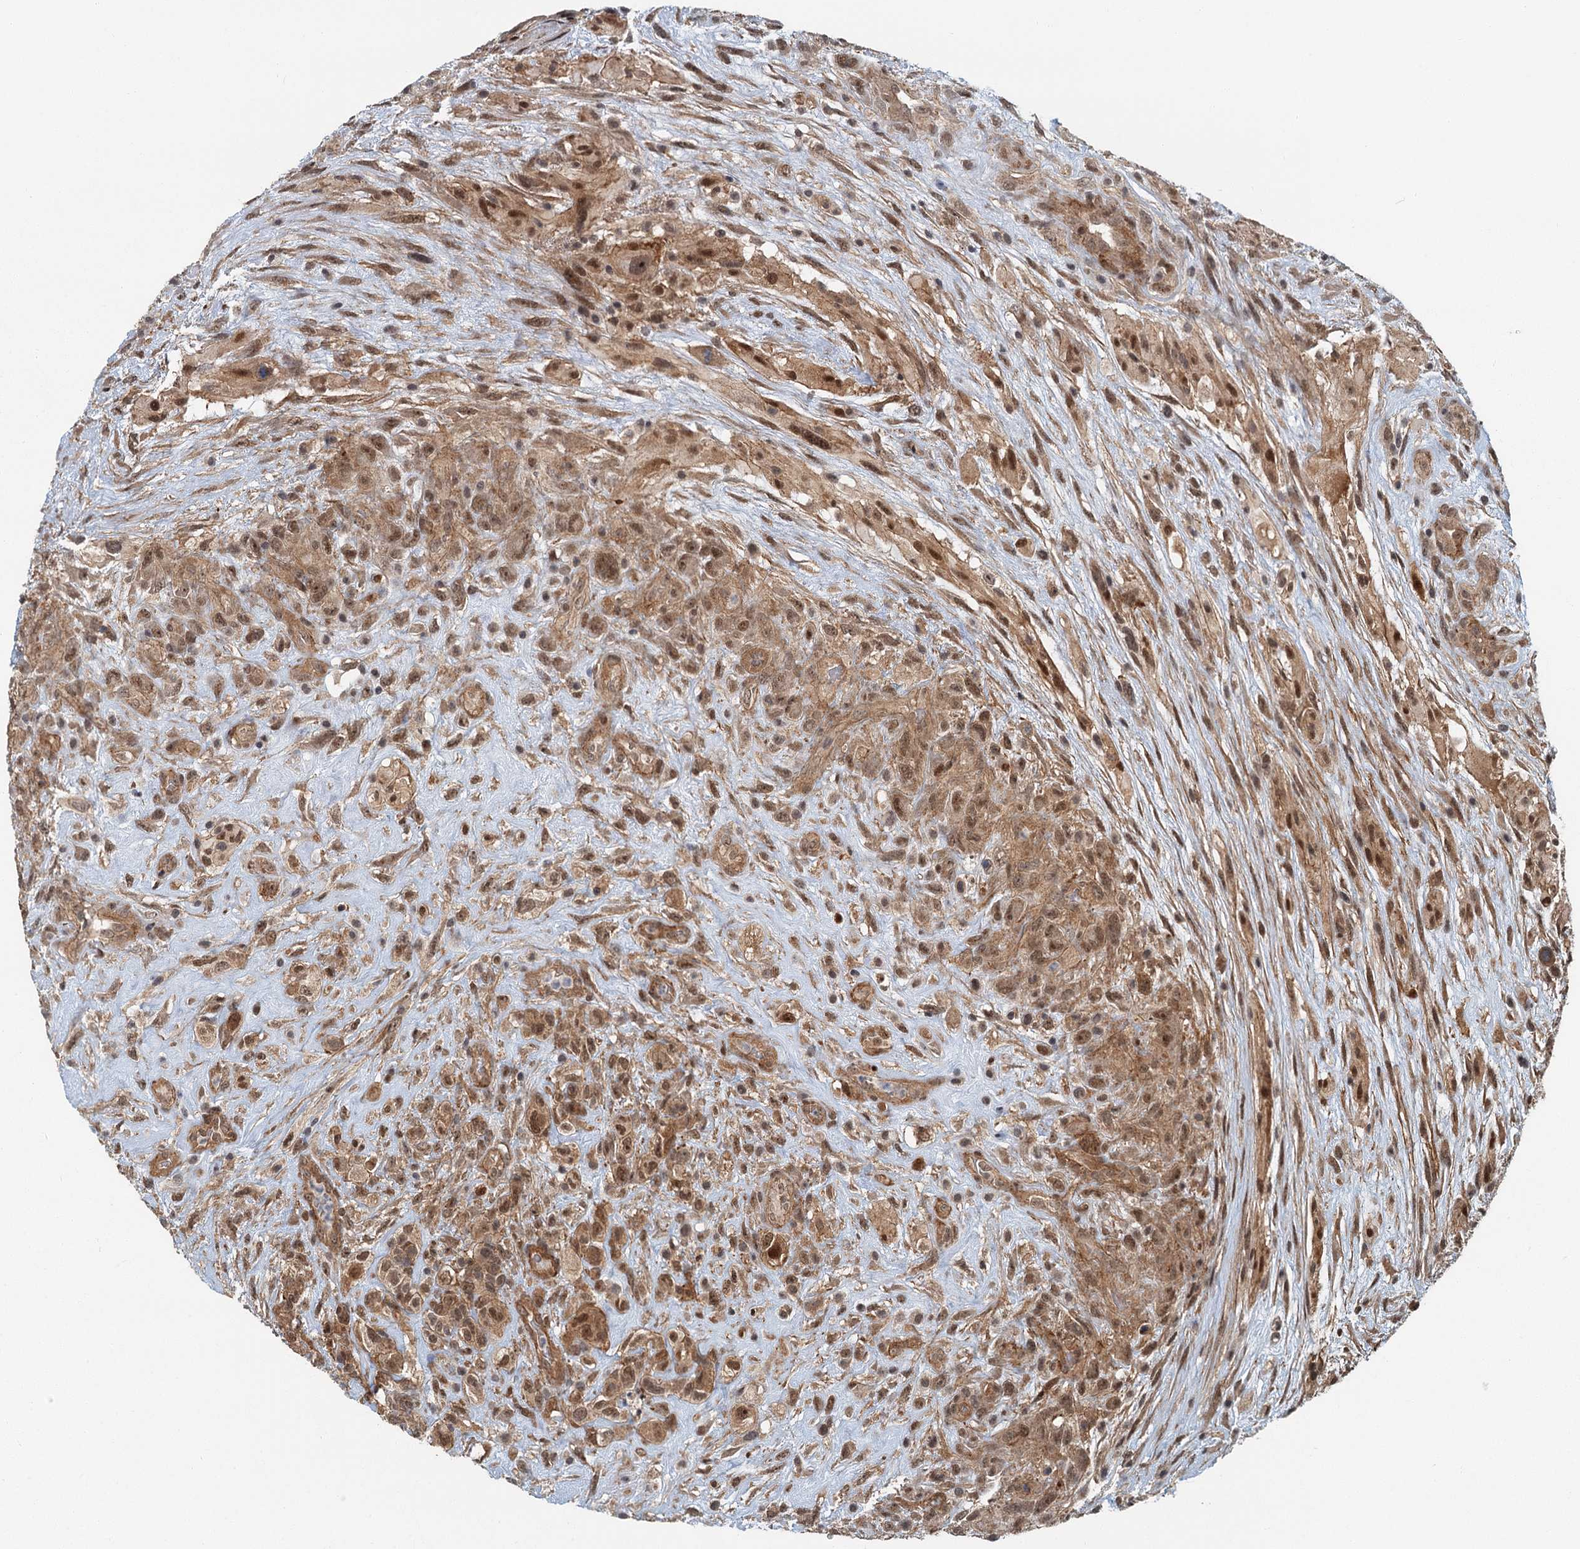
{"staining": {"intensity": "moderate", "quantity": ">75%", "location": "cytoplasmic/membranous,nuclear"}, "tissue": "glioma", "cell_type": "Tumor cells", "image_type": "cancer", "snomed": [{"axis": "morphology", "description": "Glioma, malignant, High grade"}, {"axis": "topography", "description": "Brain"}], "caption": "The immunohistochemical stain highlights moderate cytoplasmic/membranous and nuclear positivity in tumor cells of high-grade glioma (malignant) tissue.", "gene": "TAS2R42", "patient": {"sex": "male", "age": 61}}